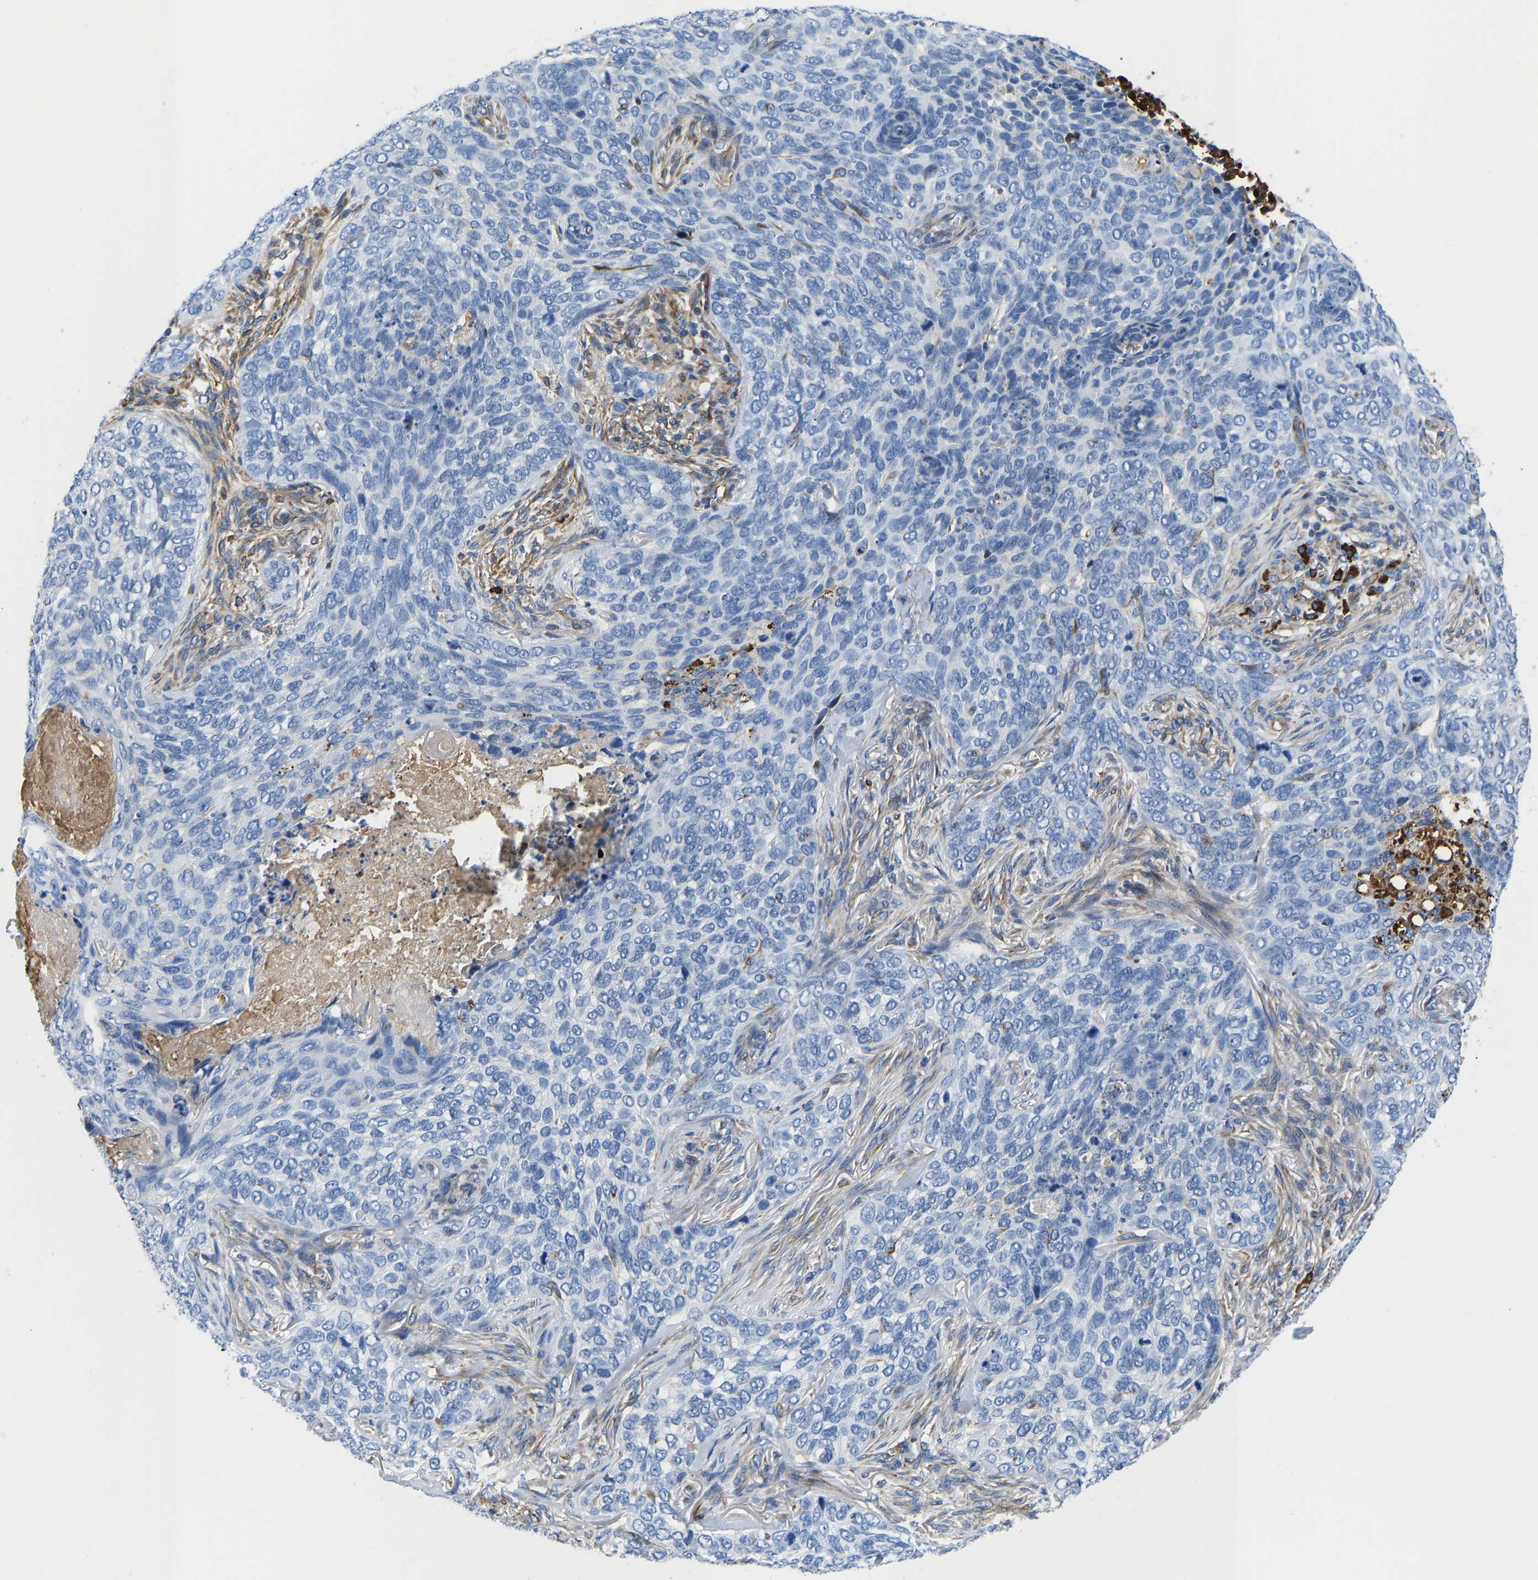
{"staining": {"intensity": "negative", "quantity": "none", "location": "none"}, "tissue": "skin cancer", "cell_type": "Tumor cells", "image_type": "cancer", "snomed": [{"axis": "morphology", "description": "Basal cell carcinoma"}, {"axis": "topography", "description": "Skin"}], "caption": "Tumor cells show no significant protein positivity in skin cancer (basal cell carcinoma). Nuclei are stained in blue.", "gene": "HSPG2", "patient": {"sex": "female", "age": 64}}